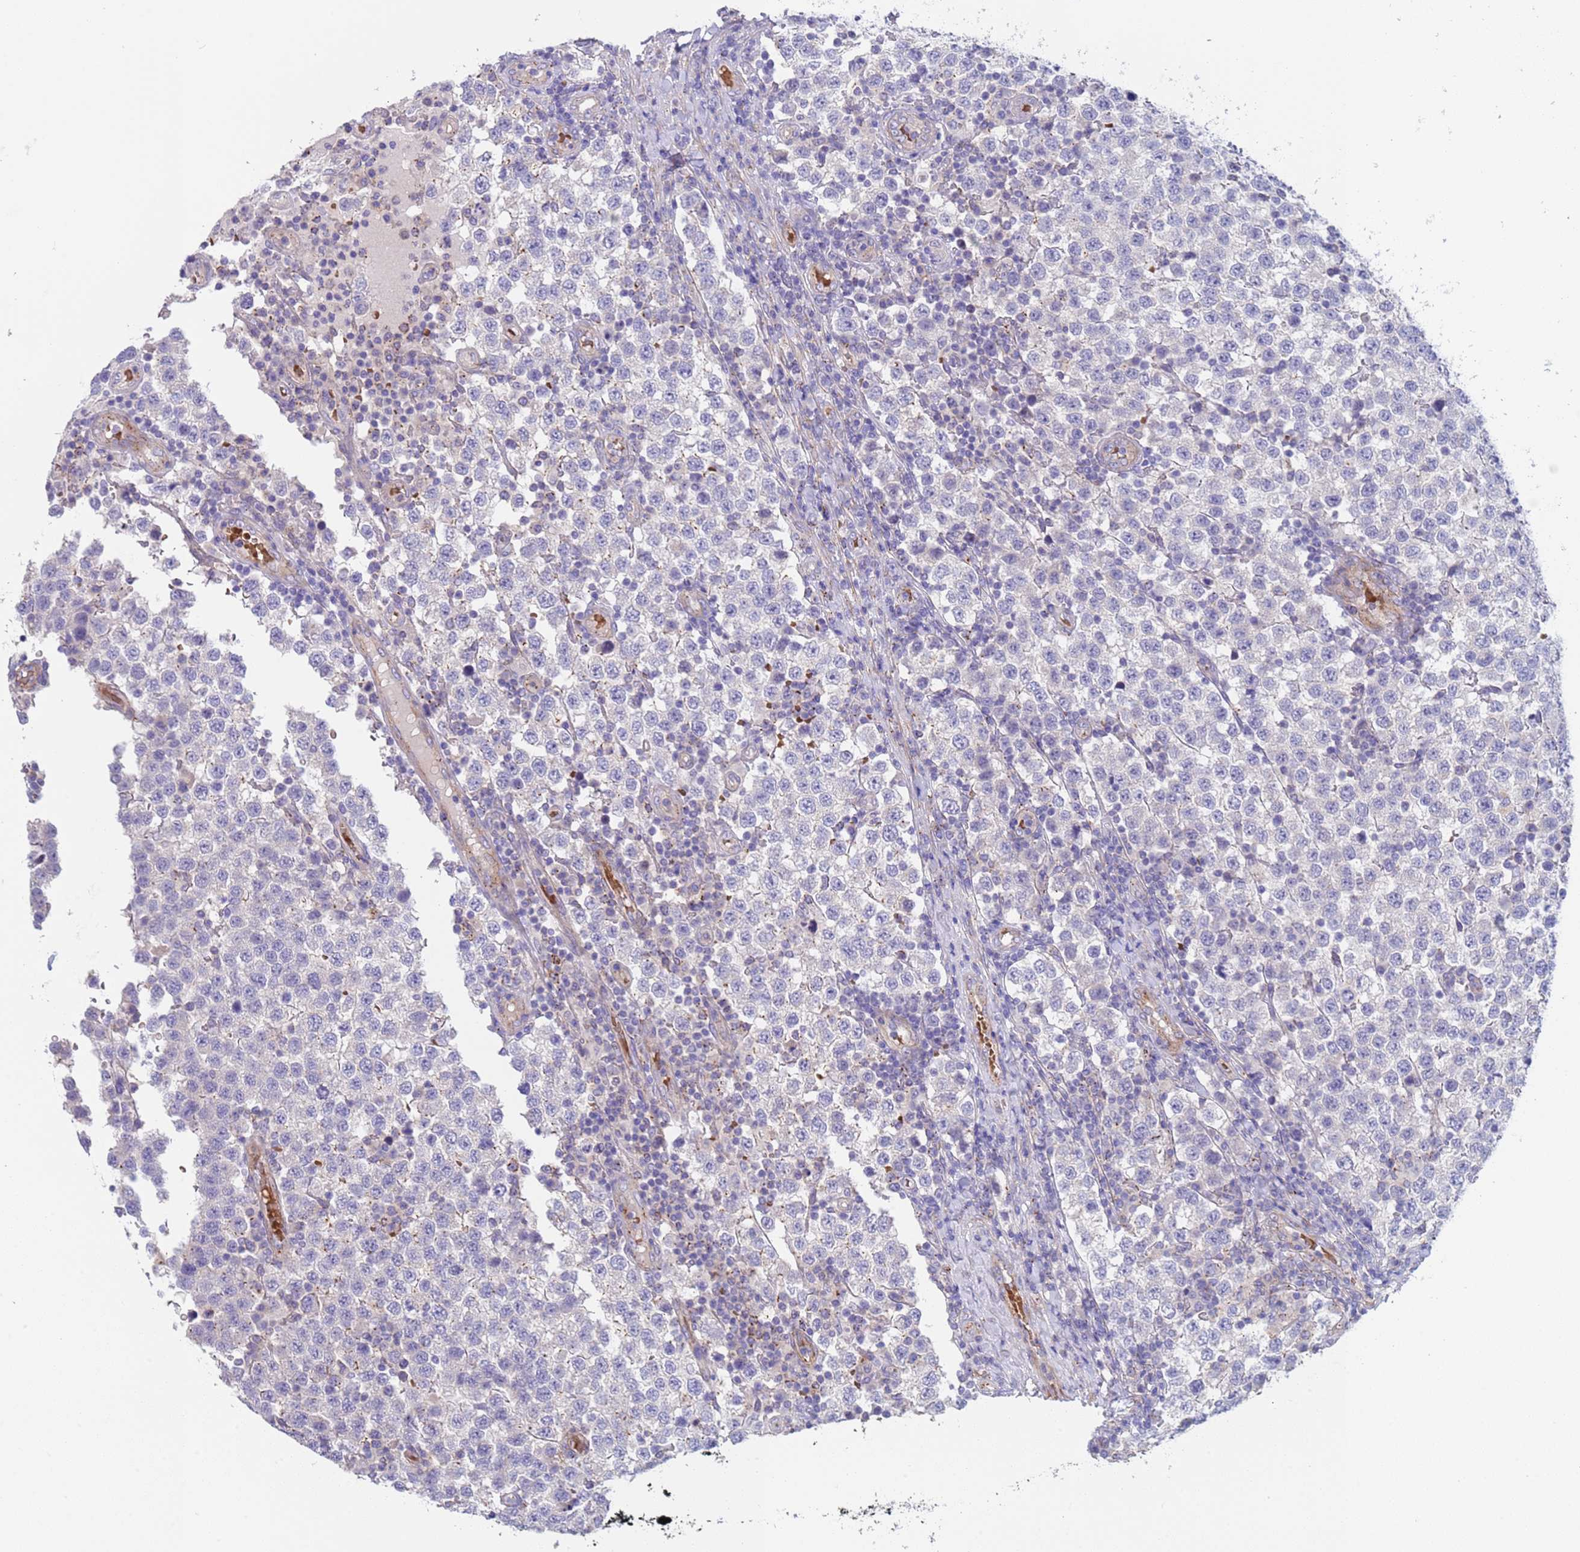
{"staining": {"intensity": "negative", "quantity": "none", "location": "none"}, "tissue": "testis cancer", "cell_type": "Tumor cells", "image_type": "cancer", "snomed": [{"axis": "morphology", "description": "Seminoma, NOS"}, {"axis": "topography", "description": "Testis"}], "caption": "Immunohistochemistry micrograph of human testis cancer (seminoma) stained for a protein (brown), which demonstrates no staining in tumor cells. (Stains: DAB immunohistochemistry with hematoxylin counter stain, Microscopy: brightfield microscopy at high magnification).", "gene": "KBTBD3", "patient": {"sex": "male", "age": 34}}